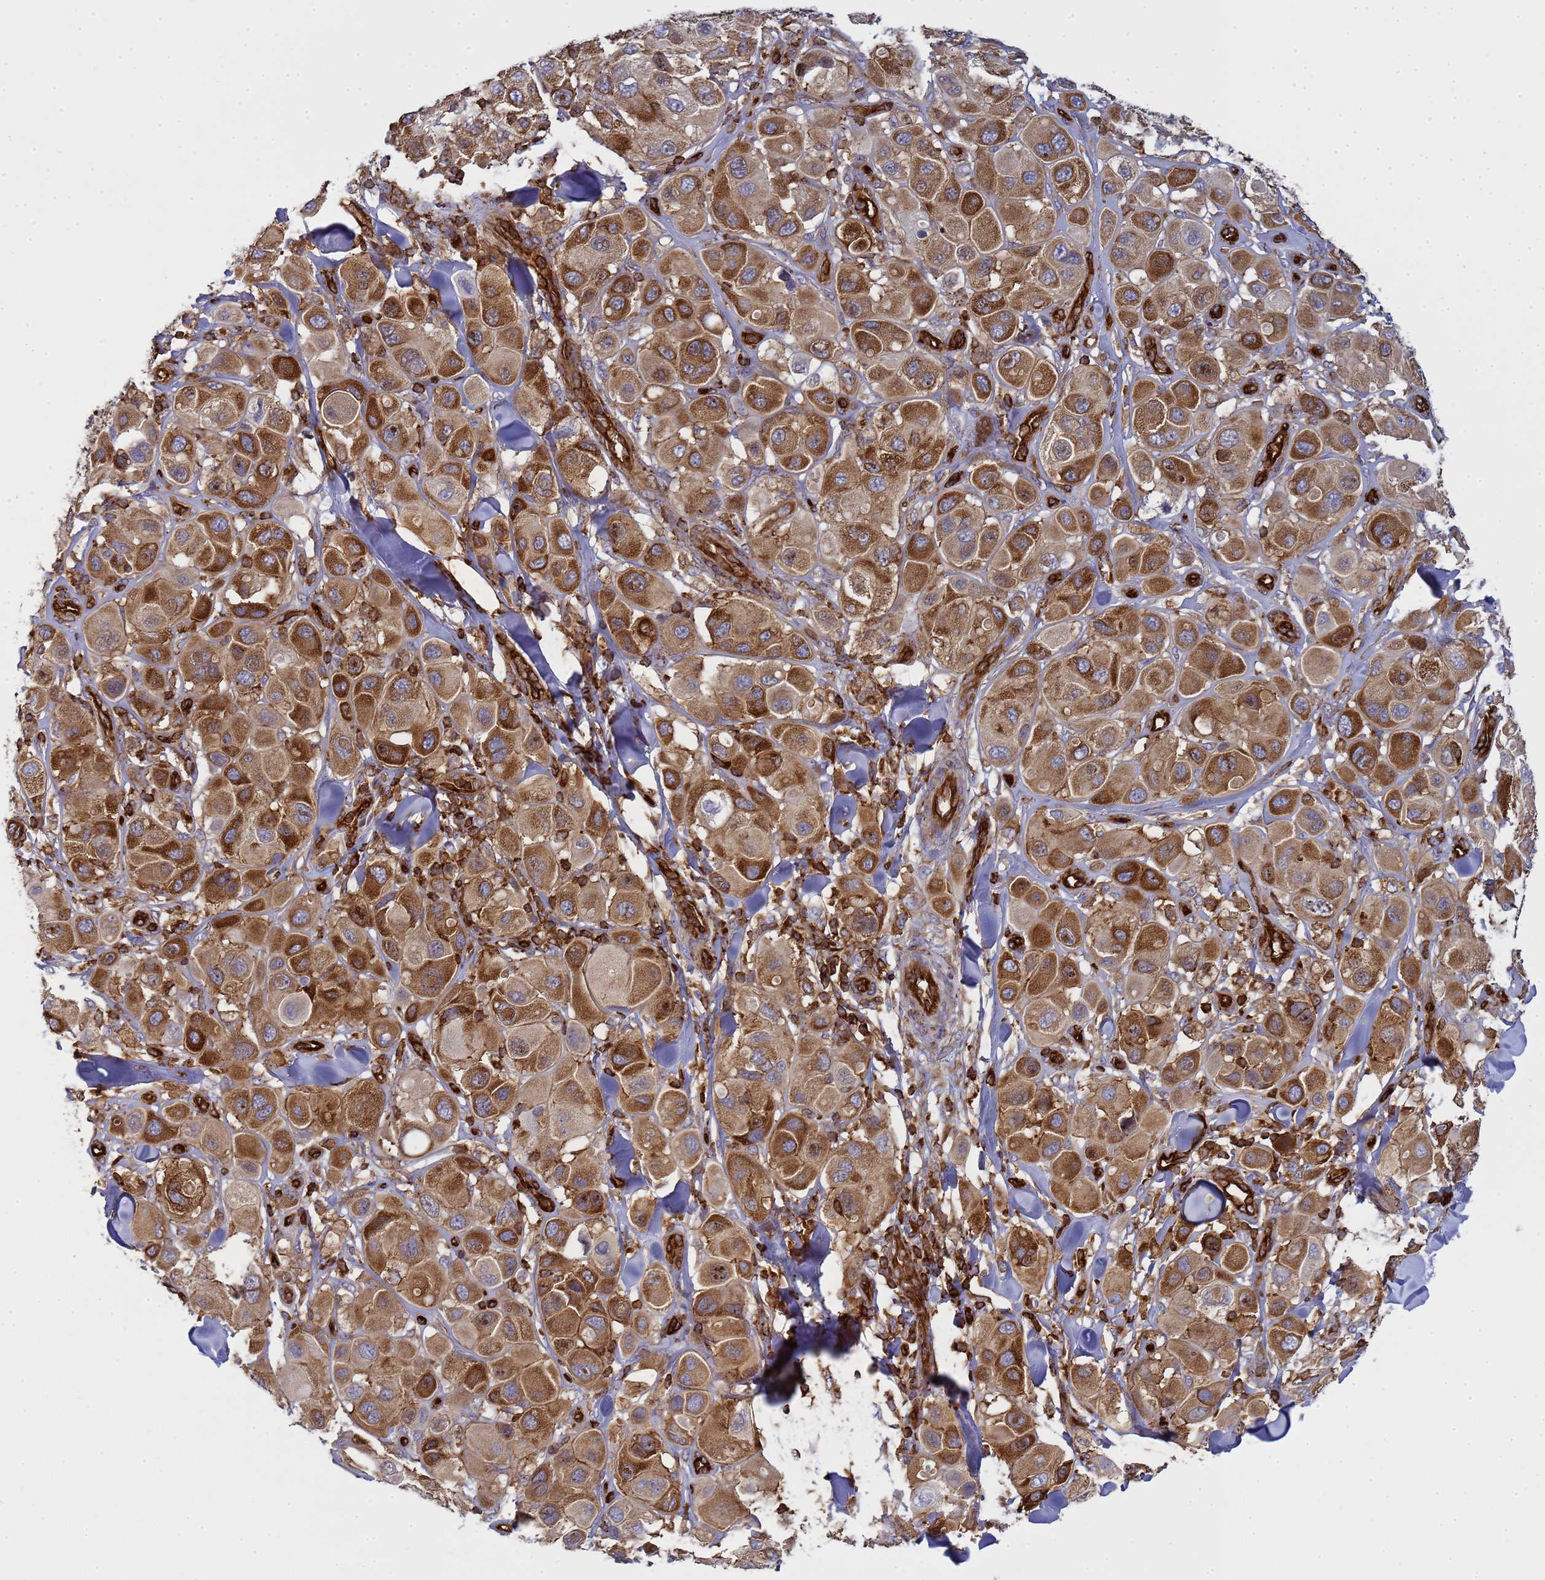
{"staining": {"intensity": "moderate", "quantity": ">75%", "location": "cytoplasmic/membranous"}, "tissue": "melanoma", "cell_type": "Tumor cells", "image_type": "cancer", "snomed": [{"axis": "morphology", "description": "Malignant melanoma, Metastatic site"}, {"axis": "topography", "description": "Skin"}], "caption": "Melanoma was stained to show a protein in brown. There is medium levels of moderate cytoplasmic/membranous positivity in about >75% of tumor cells.", "gene": "ZBTB8OS", "patient": {"sex": "male", "age": 41}}